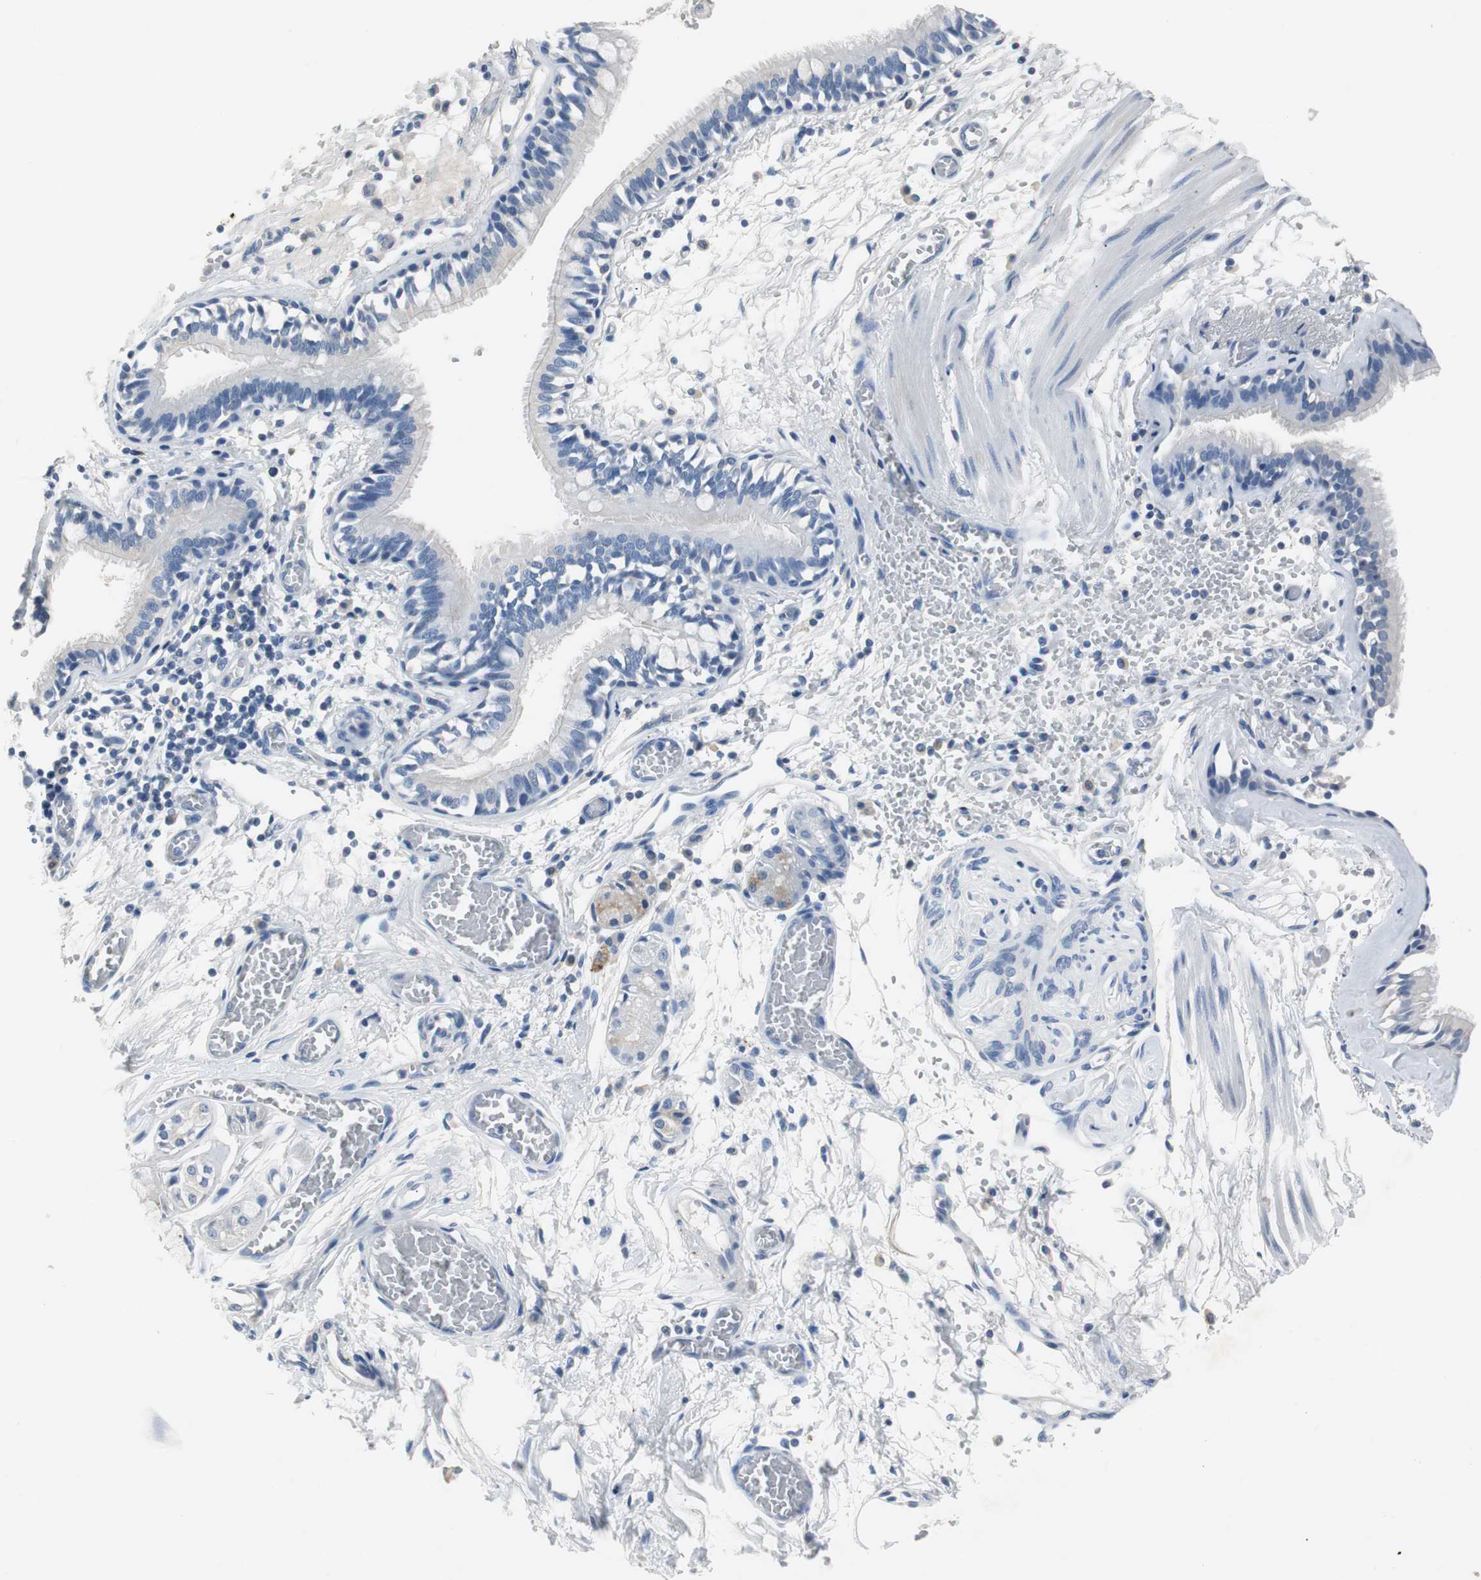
{"staining": {"intensity": "negative", "quantity": "none", "location": "none"}, "tissue": "bronchus", "cell_type": "Respiratory epithelial cells", "image_type": "normal", "snomed": [{"axis": "morphology", "description": "Normal tissue, NOS"}, {"axis": "topography", "description": "Bronchus"}, {"axis": "topography", "description": "Lung"}], "caption": "The image reveals no staining of respiratory epithelial cells in benign bronchus.", "gene": "LRP2", "patient": {"sex": "female", "age": 56}}